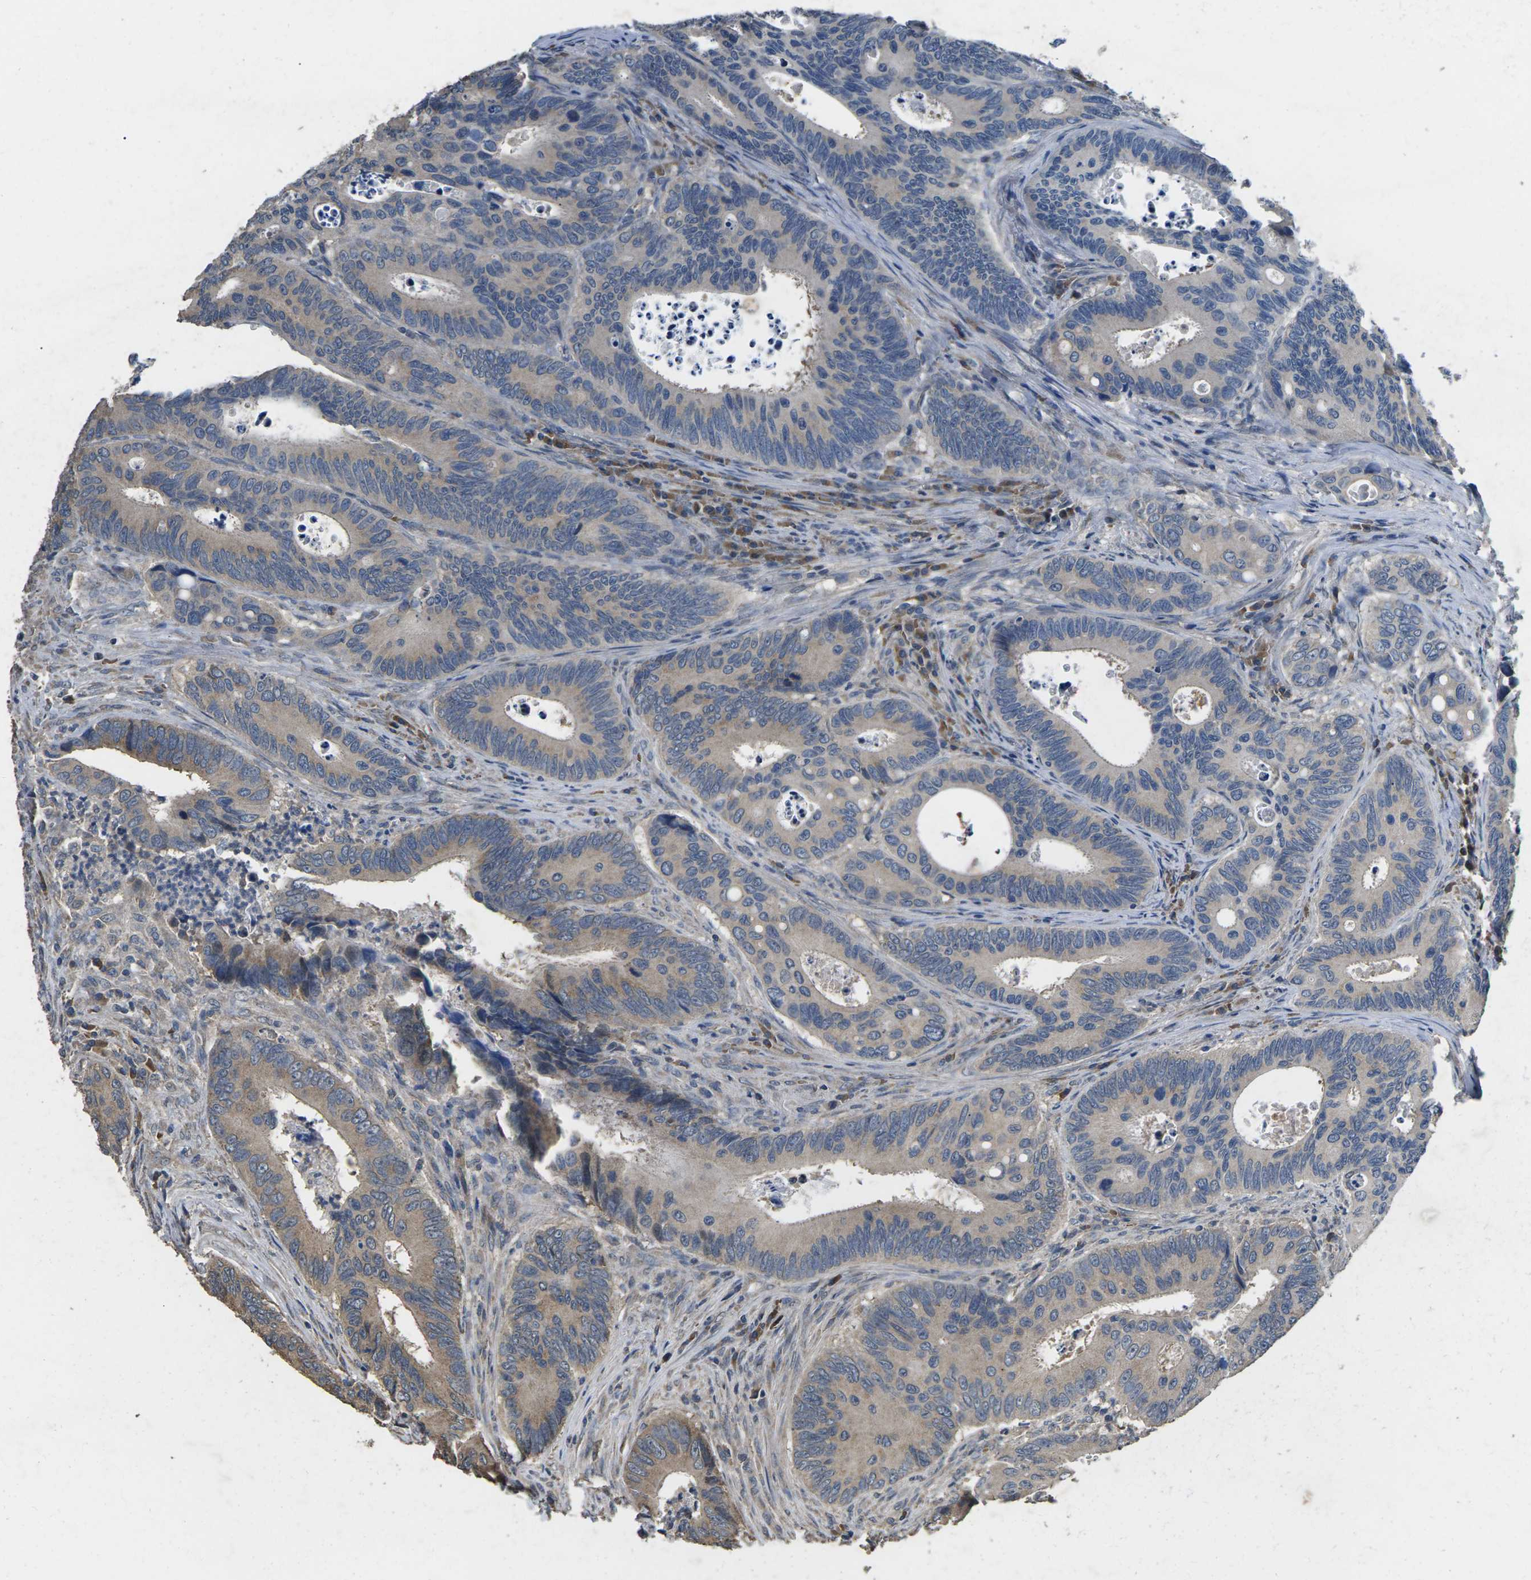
{"staining": {"intensity": "weak", "quantity": "25%-75%", "location": "cytoplasmic/membranous"}, "tissue": "colorectal cancer", "cell_type": "Tumor cells", "image_type": "cancer", "snomed": [{"axis": "morphology", "description": "Inflammation, NOS"}, {"axis": "morphology", "description": "Adenocarcinoma, NOS"}, {"axis": "topography", "description": "Colon"}], "caption": "Protein expression analysis of human adenocarcinoma (colorectal) reveals weak cytoplasmic/membranous staining in about 25%-75% of tumor cells. The protein is stained brown, and the nuclei are stained in blue (DAB IHC with brightfield microscopy, high magnification).", "gene": "B4GAT1", "patient": {"sex": "male", "age": 72}}